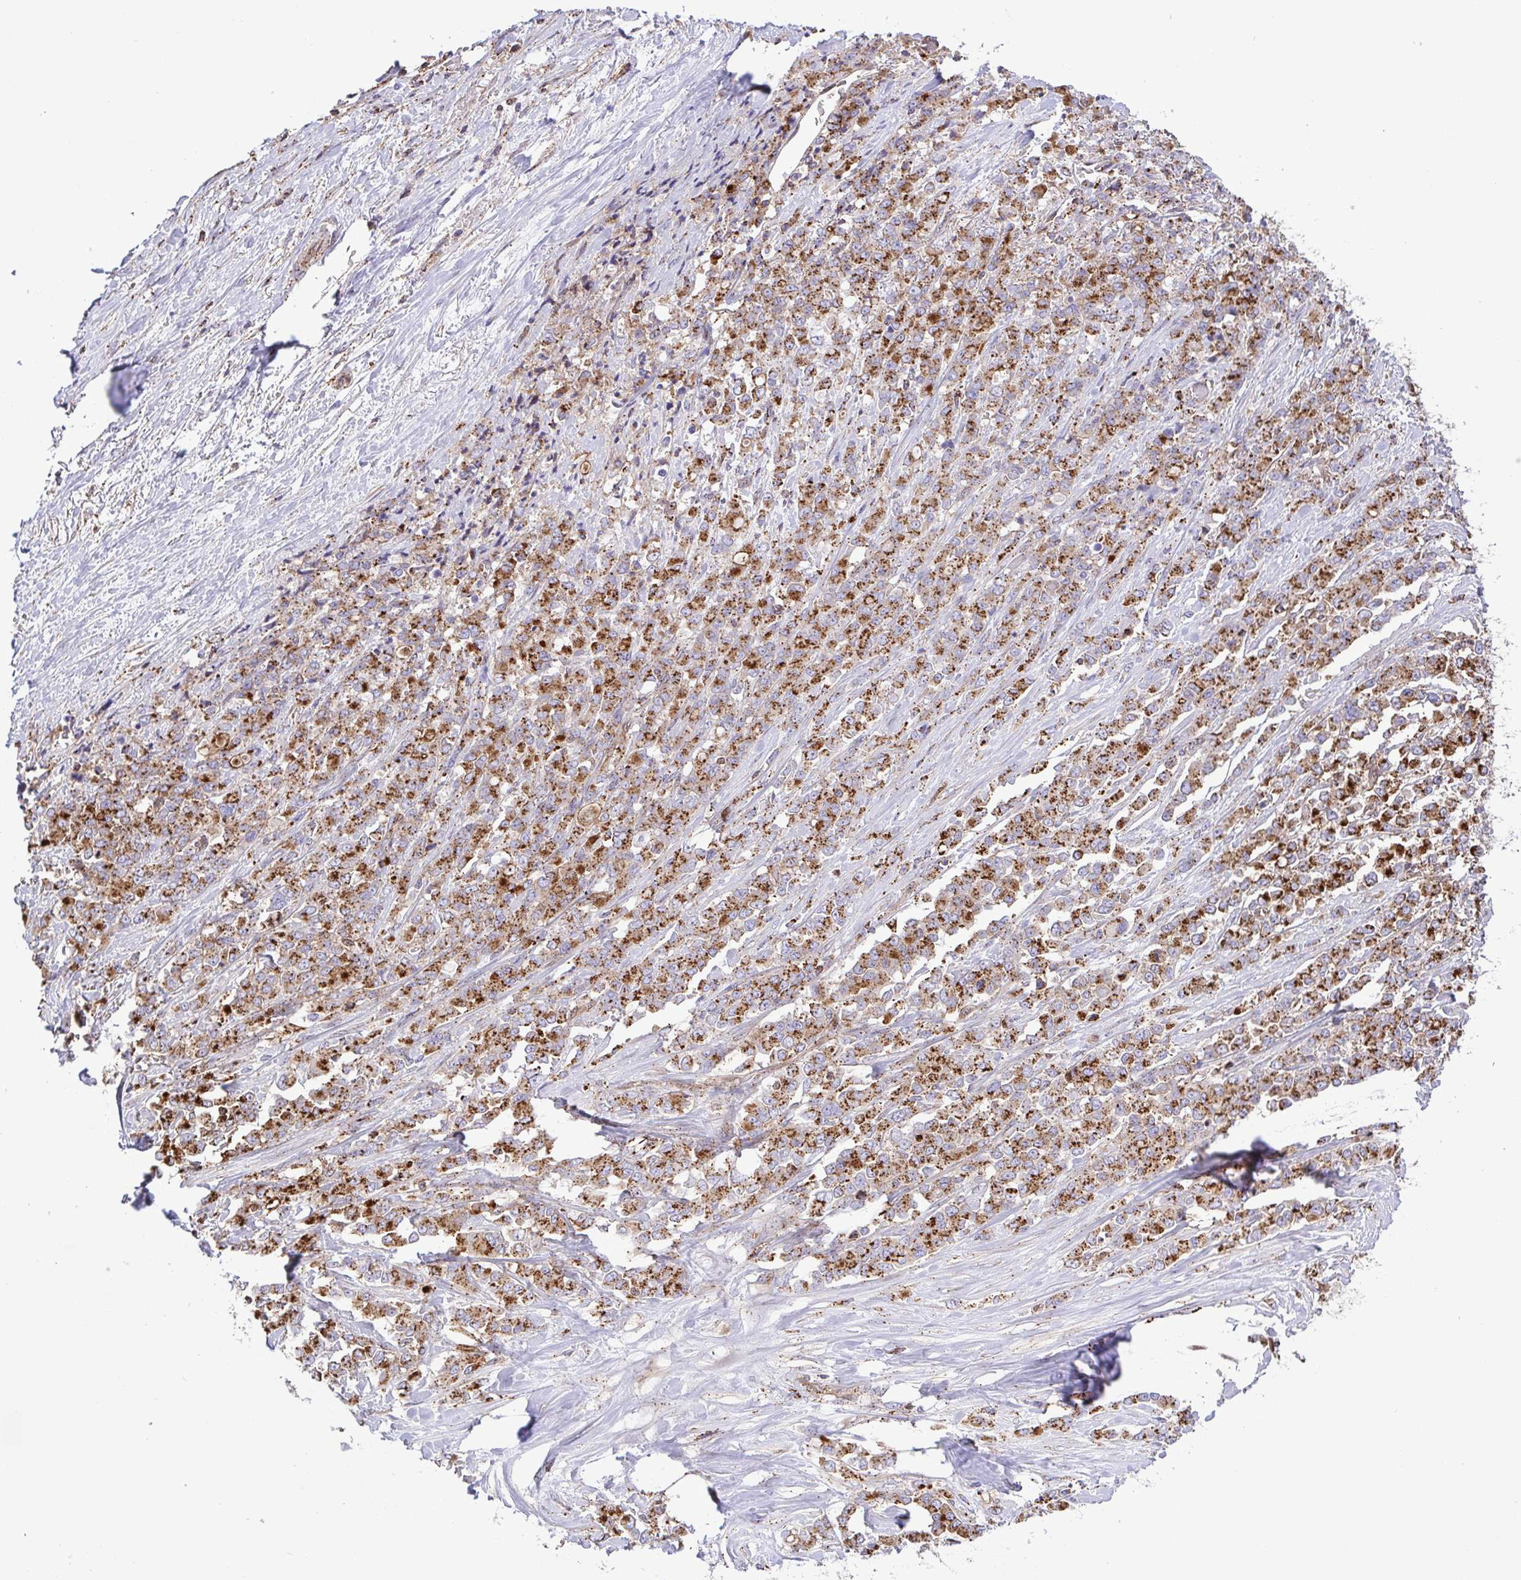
{"staining": {"intensity": "strong", "quantity": "25%-75%", "location": "cytoplasmic/membranous"}, "tissue": "stomach cancer", "cell_type": "Tumor cells", "image_type": "cancer", "snomed": [{"axis": "morphology", "description": "Adenocarcinoma, NOS"}, {"axis": "topography", "description": "Stomach"}], "caption": "Tumor cells exhibit strong cytoplasmic/membranous staining in approximately 25%-75% of cells in stomach cancer (adenocarcinoma).", "gene": "CHMP1B", "patient": {"sex": "female", "age": 76}}